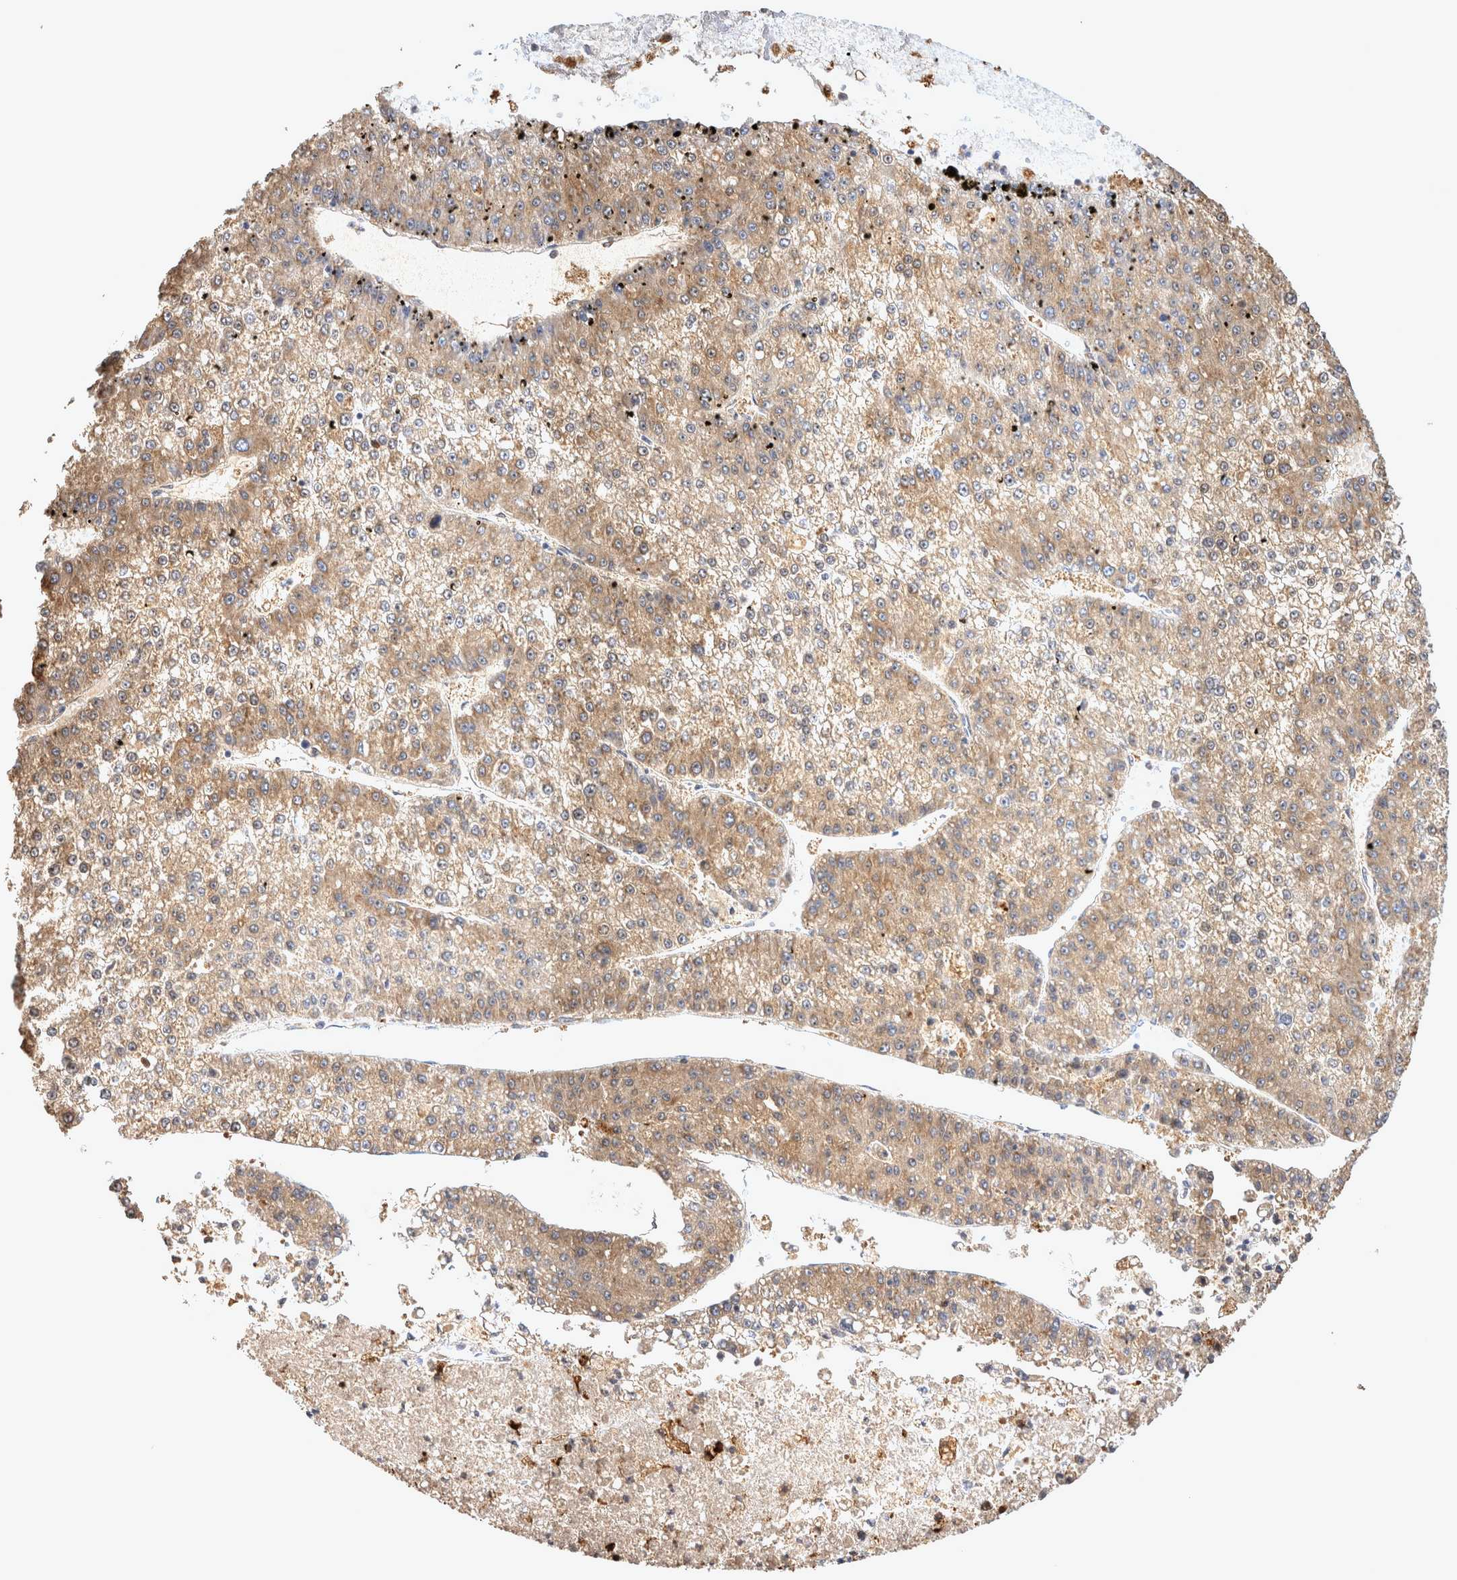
{"staining": {"intensity": "moderate", "quantity": ">75%", "location": "cytoplasmic/membranous"}, "tissue": "liver cancer", "cell_type": "Tumor cells", "image_type": "cancer", "snomed": [{"axis": "morphology", "description": "Carcinoma, Hepatocellular, NOS"}, {"axis": "topography", "description": "Liver"}], "caption": "Human liver cancer (hepatocellular carcinoma) stained for a protein (brown) shows moderate cytoplasmic/membranous positive expression in about >75% of tumor cells.", "gene": "ATXN2", "patient": {"sex": "female", "age": 73}}